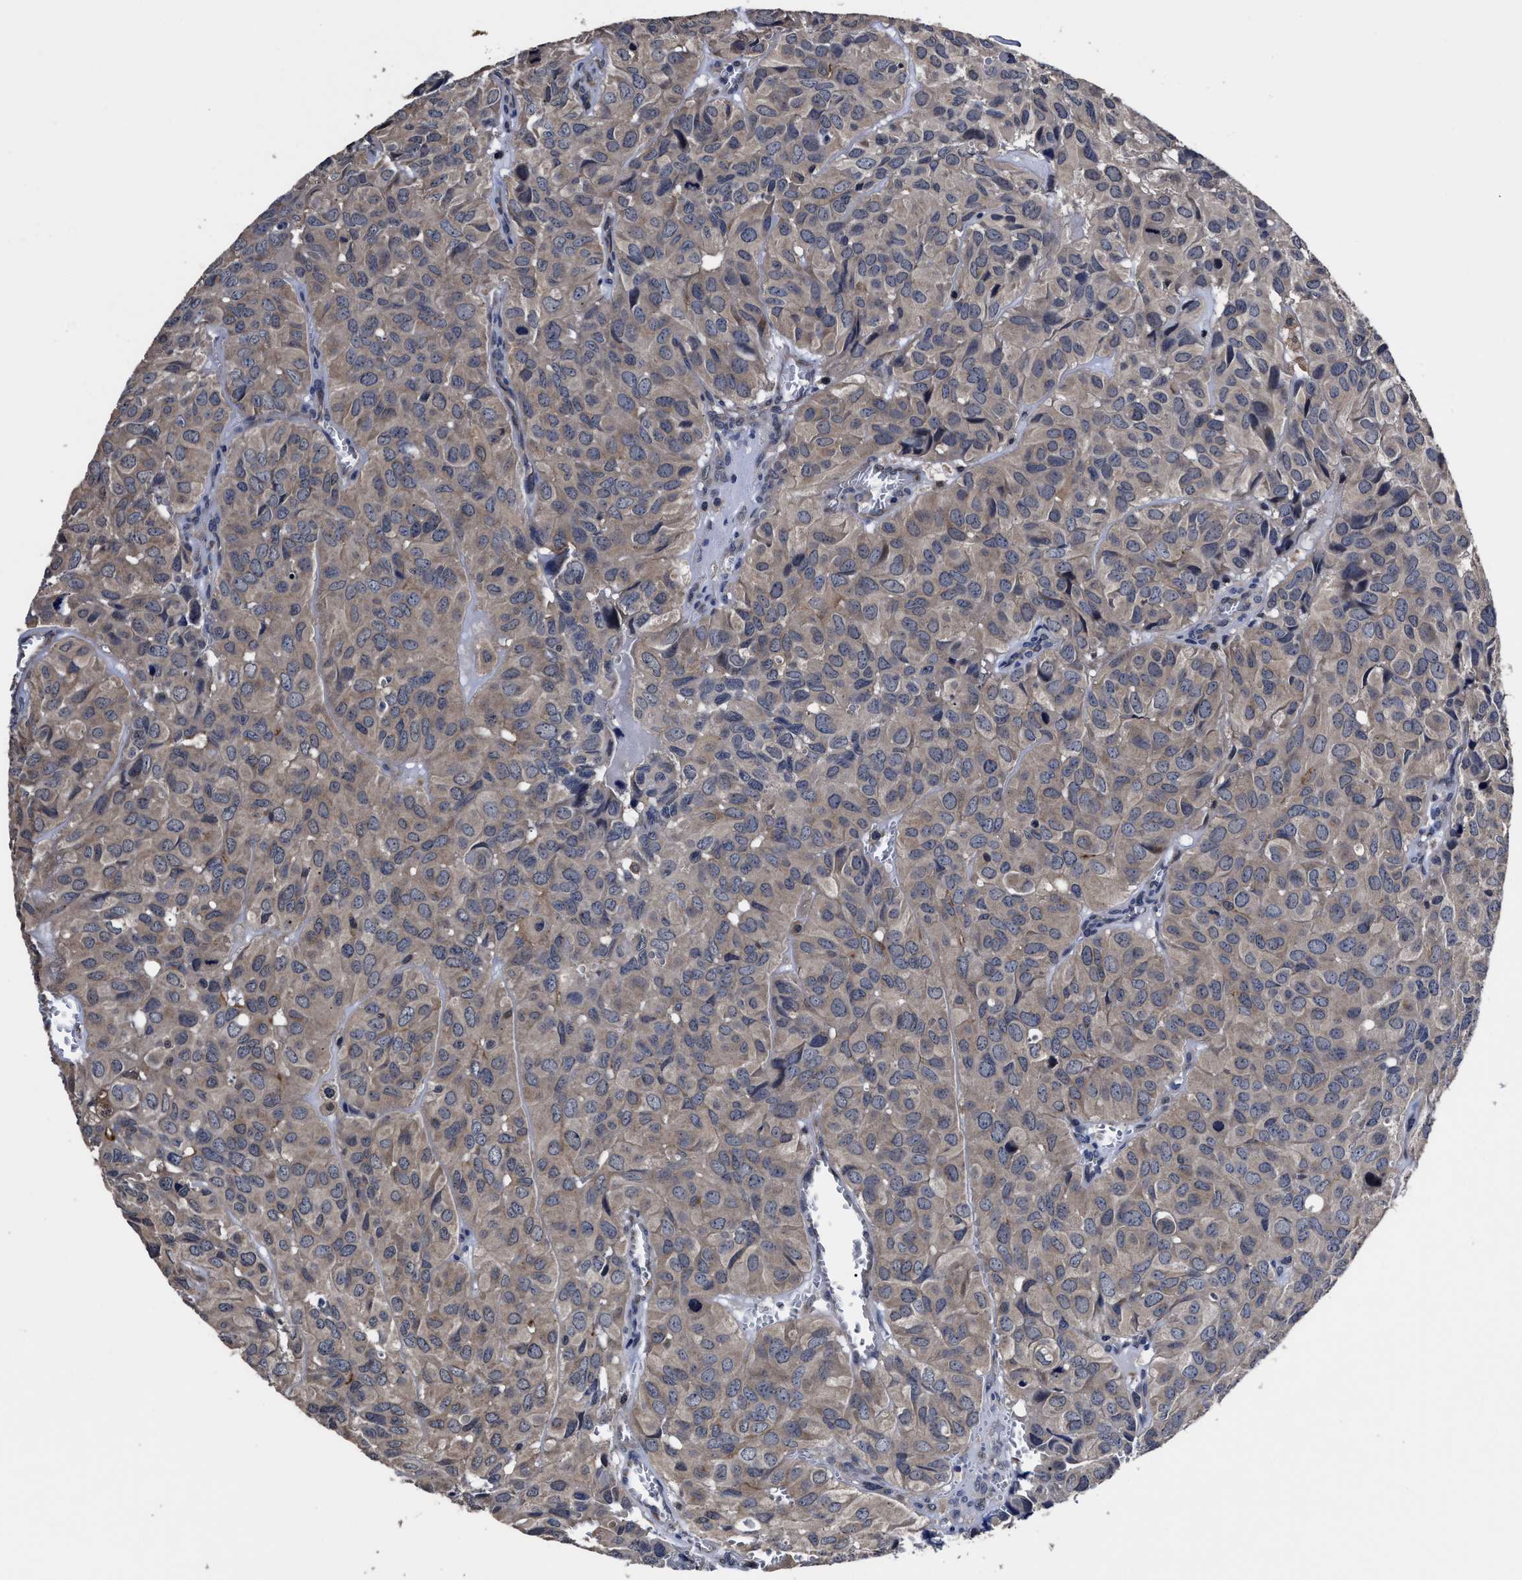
{"staining": {"intensity": "weak", "quantity": "25%-75%", "location": "cytoplasmic/membranous"}, "tissue": "head and neck cancer", "cell_type": "Tumor cells", "image_type": "cancer", "snomed": [{"axis": "morphology", "description": "Adenocarcinoma, NOS"}, {"axis": "topography", "description": "Salivary gland, NOS"}, {"axis": "topography", "description": "Head-Neck"}], "caption": "An IHC image of neoplastic tissue is shown. Protein staining in brown highlights weak cytoplasmic/membranous positivity in head and neck cancer within tumor cells. Nuclei are stained in blue.", "gene": "SOCS5", "patient": {"sex": "female", "age": 76}}